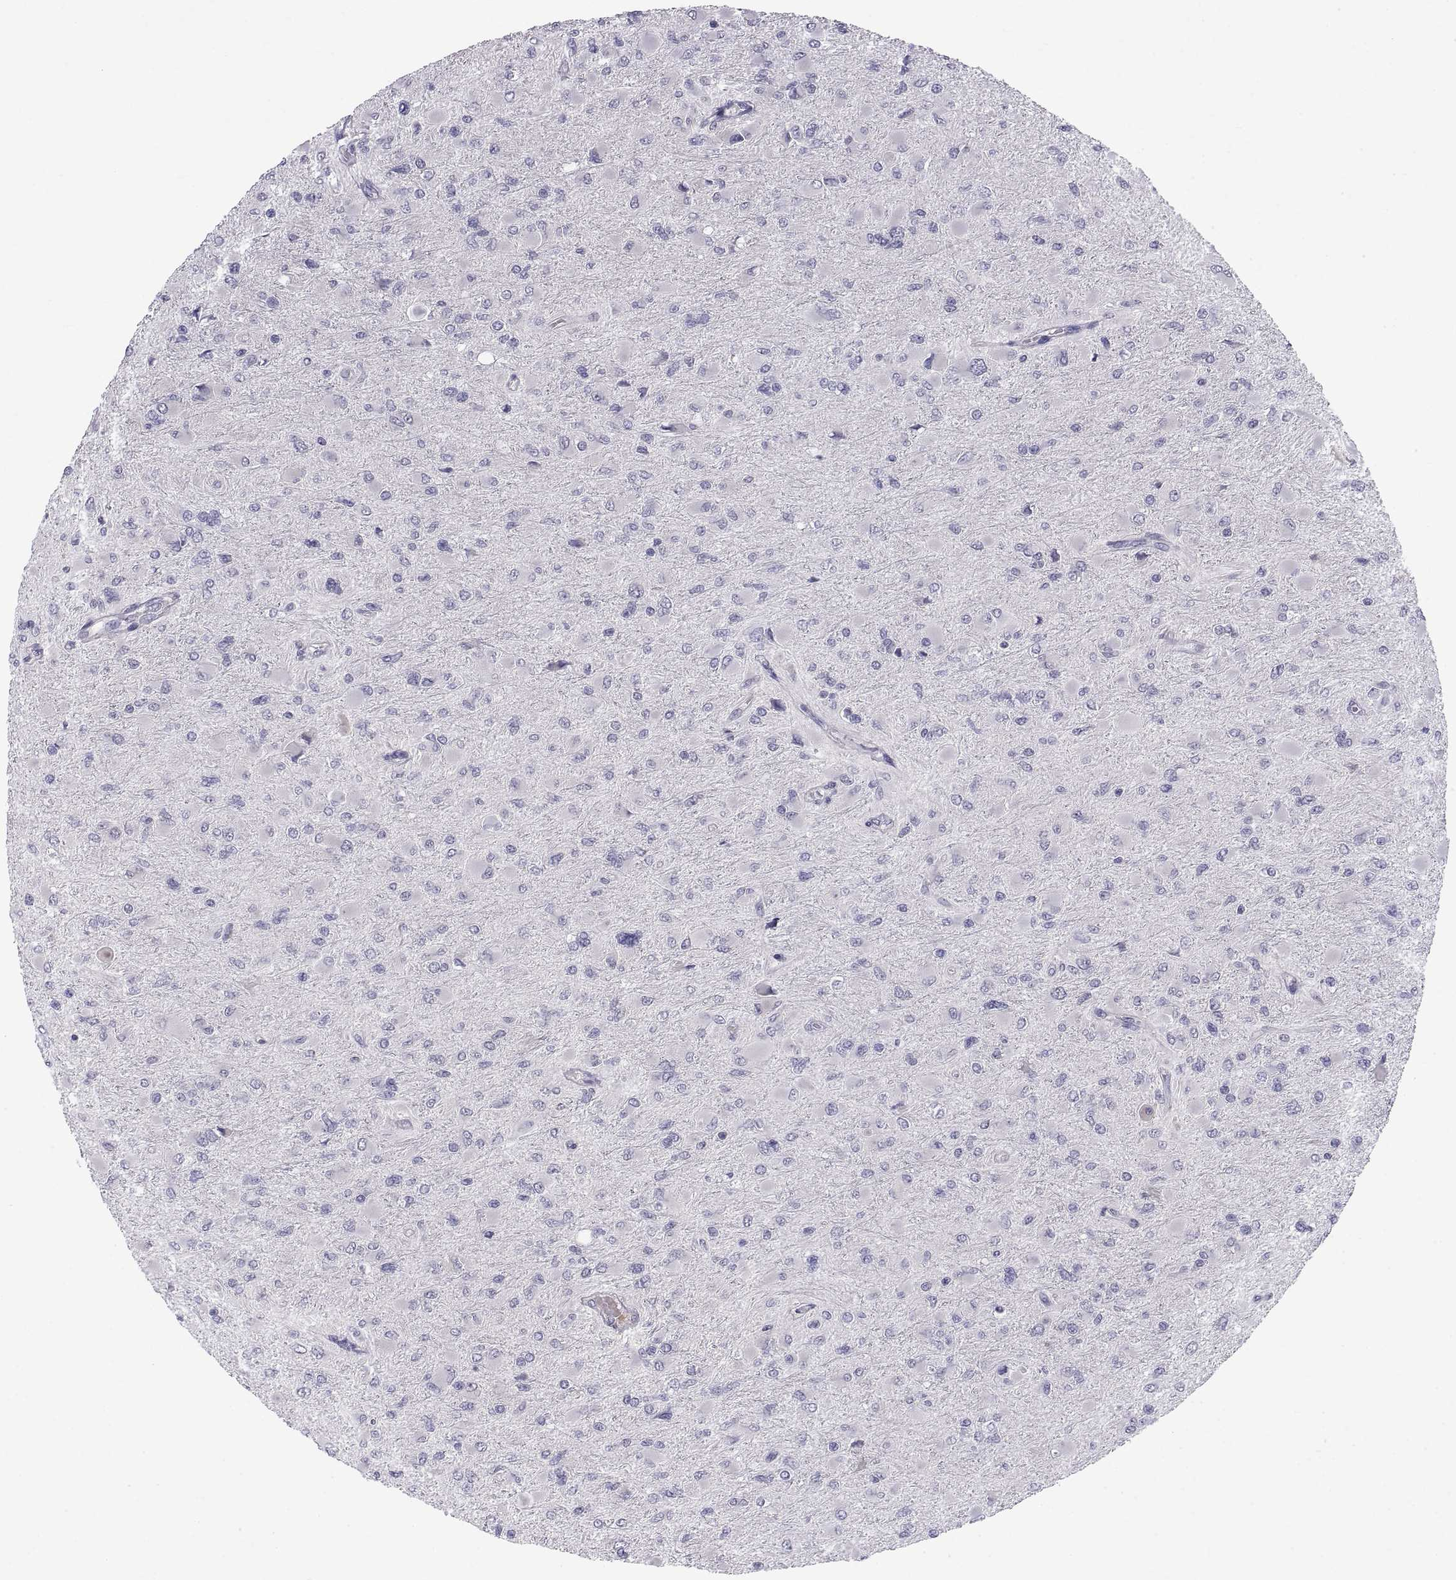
{"staining": {"intensity": "negative", "quantity": "none", "location": "none"}, "tissue": "glioma", "cell_type": "Tumor cells", "image_type": "cancer", "snomed": [{"axis": "morphology", "description": "Glioma, malignant, High grade"}, {"axis": "topography", "description": "Cerebral cortex"}], "caption": "Immunohistochemical staining of human glioma reveals no significant expression in tumor cells.", "gene": "PKP1", "patient": {"sex": "female", "age": 36}}